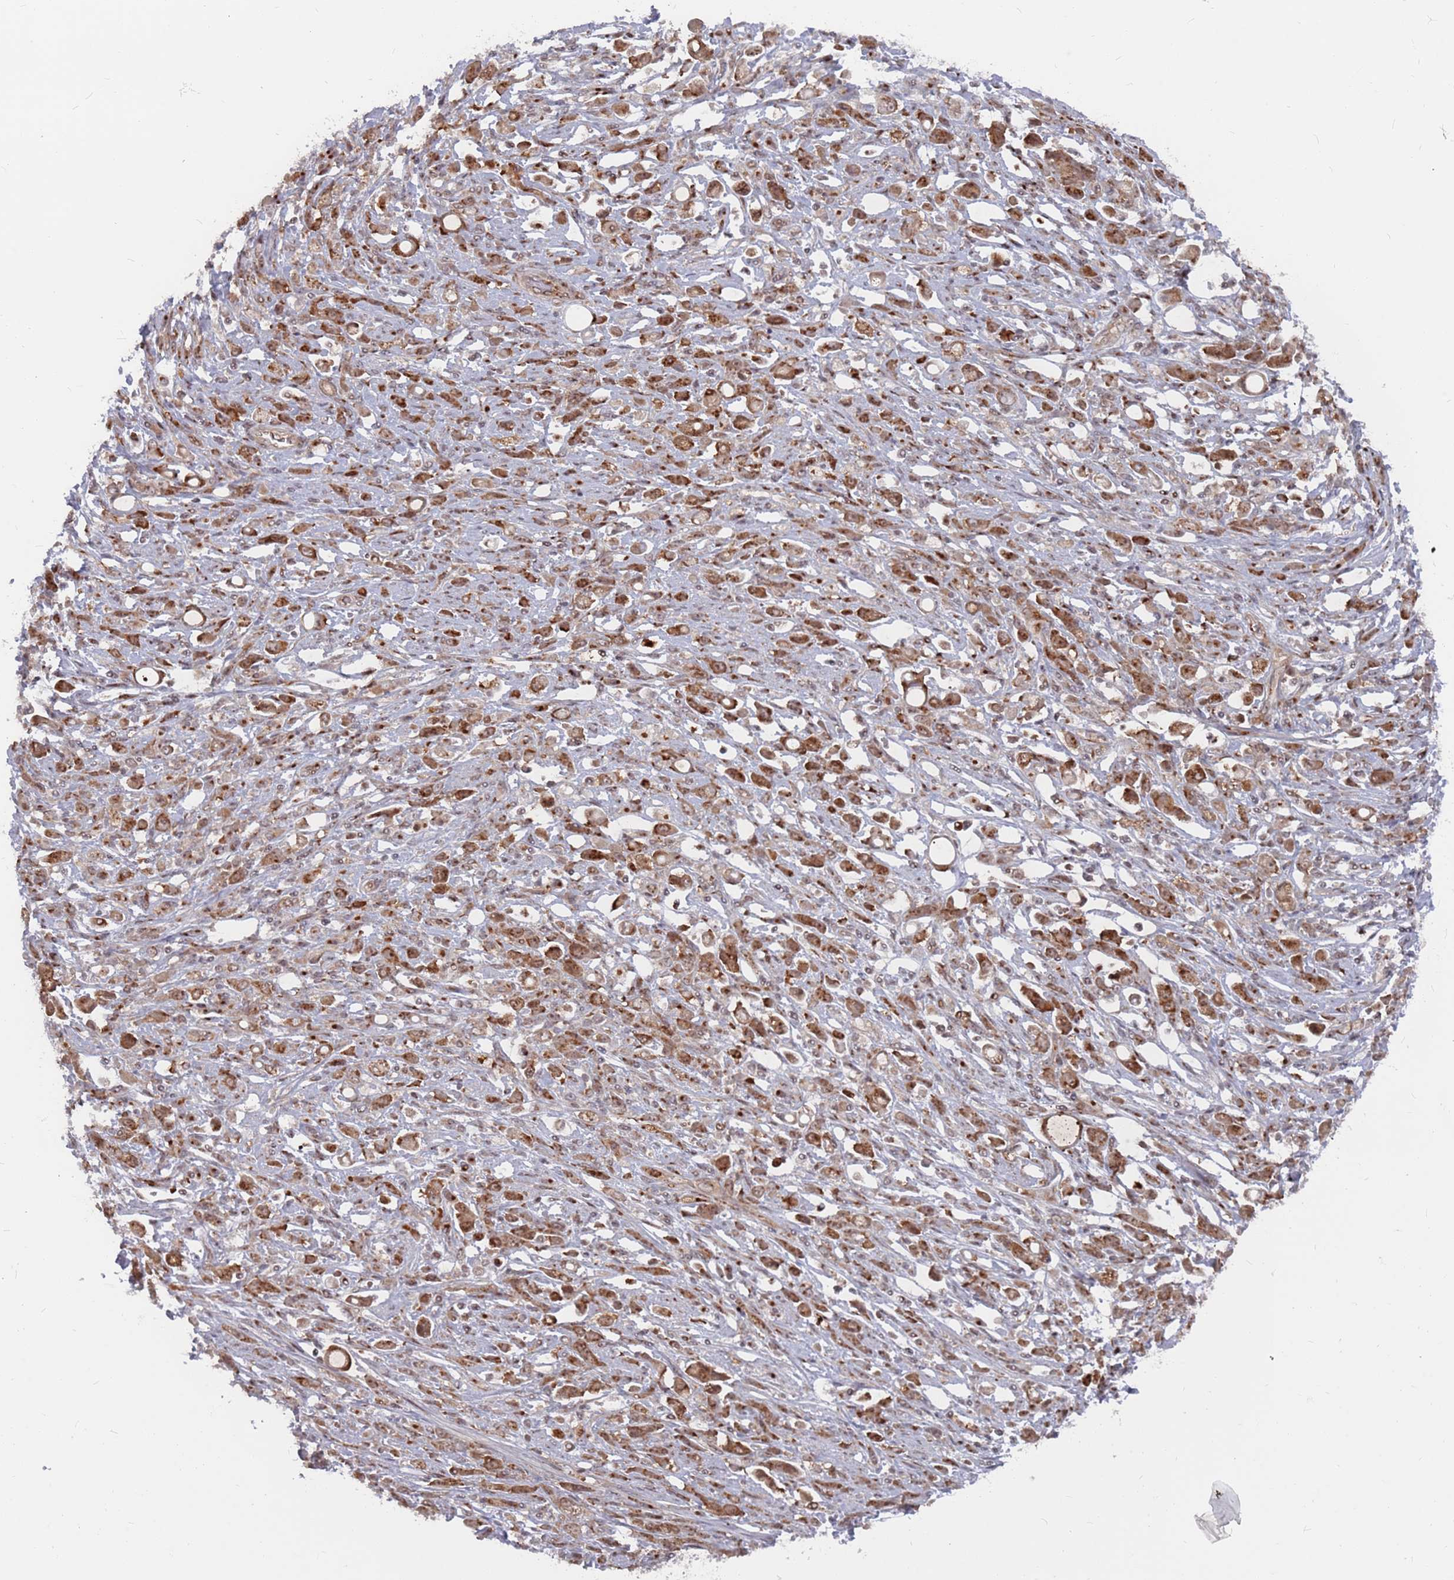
{"staining": {"intensity": "moderate", "quantity": ">75%", "location": "cytoplasmic/membranous"}, "tissue": "stomach cancer", "cell_type": "Tumor cells", "image_type": "cancer", "snomed": [{"axis": "morphology", "description": "Adenocarcinoma, NOS"}, {"axis": "topography", "description": "Stomach"}], "caption": "This is a photomicrograph of immunohistochemistry staining of adenocarcinoma (stomach), which shows moderate positivity in the cytoplasmic/membranous of tumor cells.", "gene": "FMO4", "patient": {"sex": "female", "age": 60}}